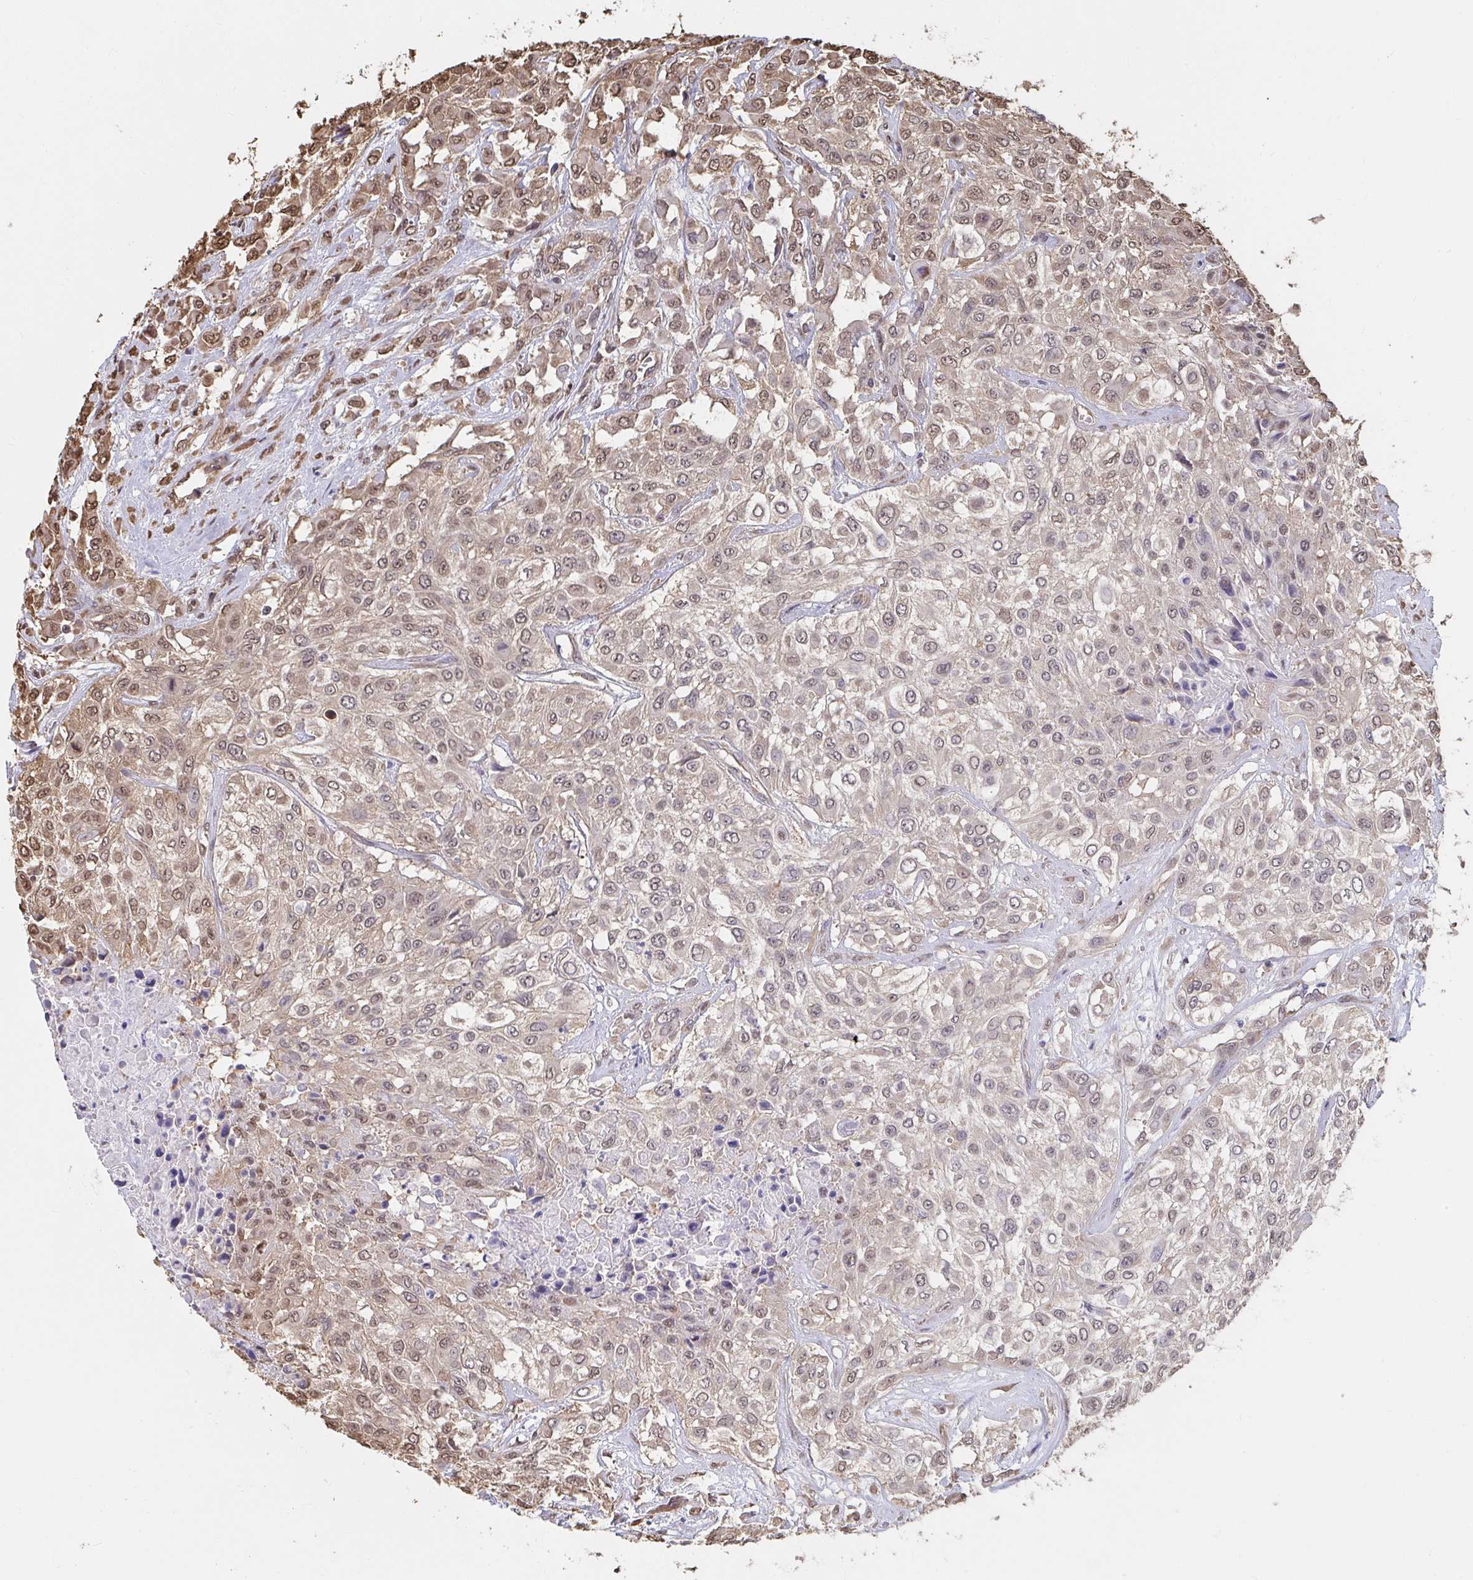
{"staining": {"intensity": "weak", "quantity": ">75%", "location": "cytoplasmic/membranous,nuclear"}, "tissue": "urothelial cancer", "cell_type": "Tumor cells", "image_type": "cancer", "snomed": [{"axis": "morphology", "description": "Urothelial carcinoma, High grade"}, {"axis": "topography", "description": "Urinary bladder"}], "caption": "The immunohistochemical stain highlights weak cytoplasmic/membranous and nuclear expression in tumor cells of urothelial carcinoma (high-grade) tissue. (Brightfield microscopy of DAB IHC at high magnification).", "gene": "SYNCRIP", "patient": {"sex": "male", "age": 57}}